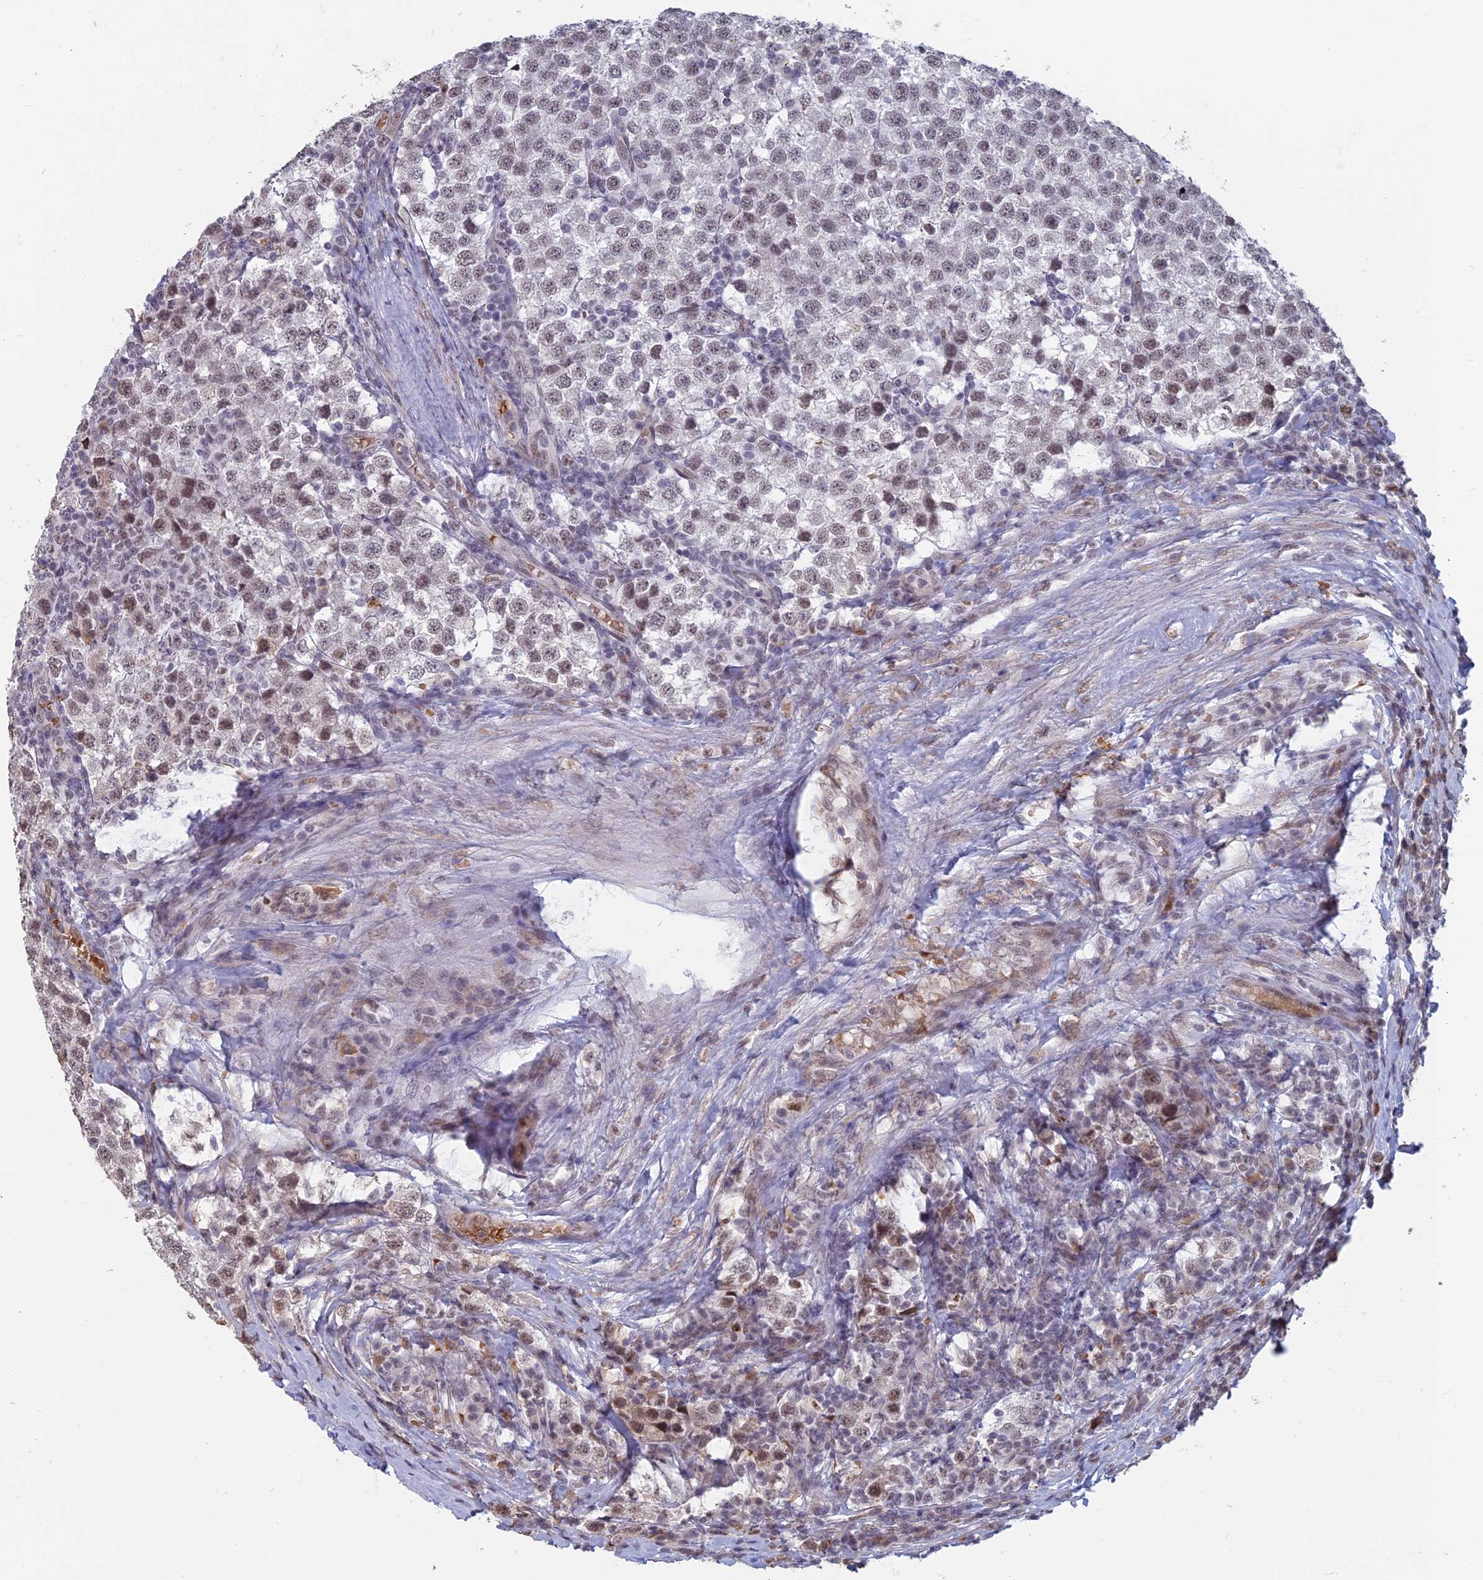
{"staining": {"intensity": "weak", "quantity": "25%-75%", "location": "nuclear"}, "tissue": "testis cancer", "cell_type": "Tumor cells", "image_type": "cancer", "snomed": [{"axis": "morphology", "description": "Seminoma, NOS"}, {"axis": "topography", "description": "Testis"}], "caption": "DAB (3,3'-diaminobenzidine) immunohistochemical staining of human seminoma (testis) reveals weak nuclear protein staining in about 25%-75% of tumor cells.", "gene": "MFAP1", "patient": {"sex": "male", "age": 34}}